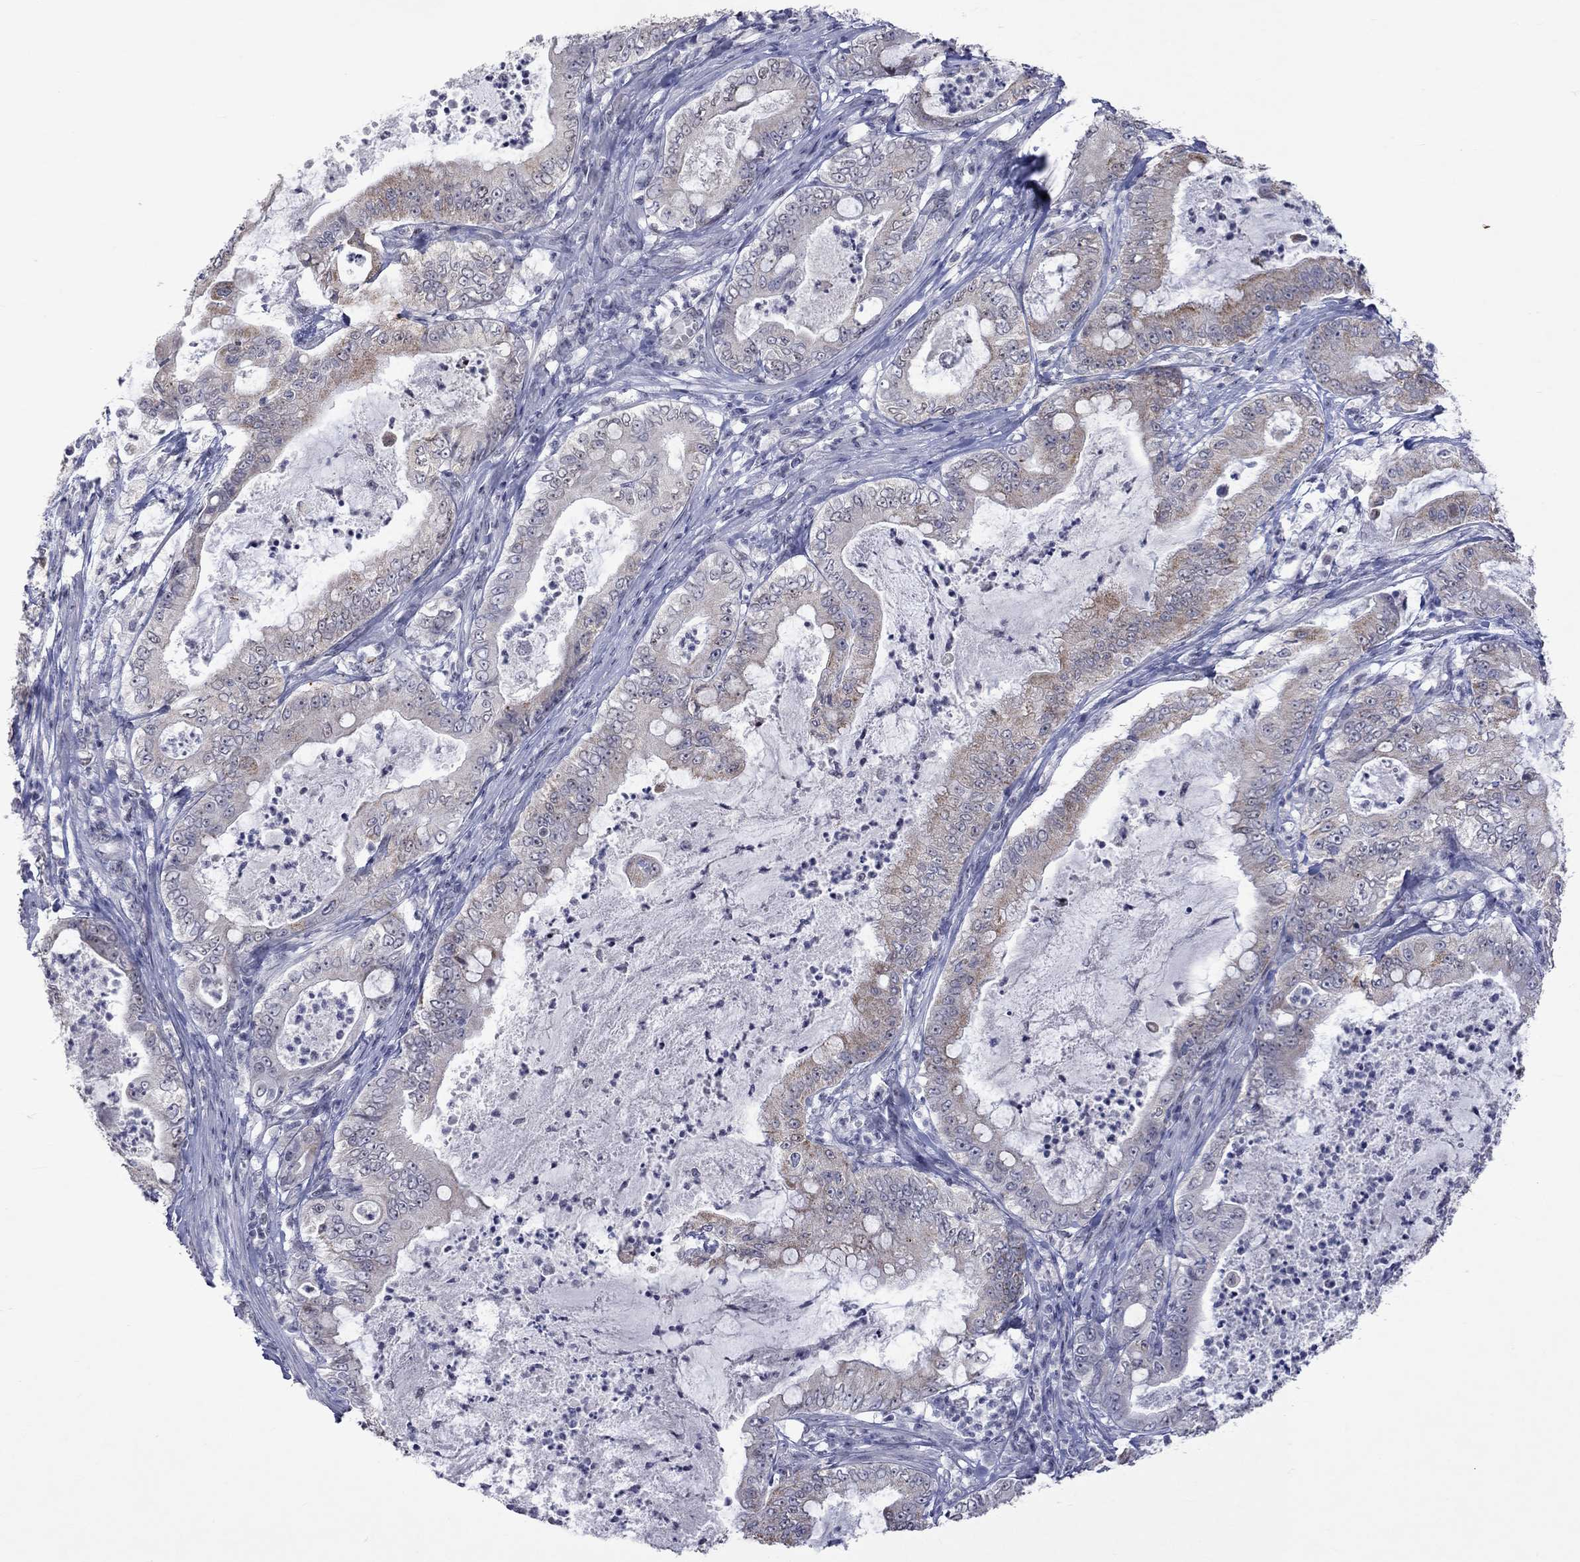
{"staining": {"intensity": "weak", "quantity": "<25%", "location": "cytoplasmic/membranous"}, "tissue": "pancreatic cancer", "cell_type": "Tumor cells", "image_type": "cancer", "snomed": [{"axis": "morphology", "description": "Adenocarcinoma, NOS"}, {"axis": "topography", "description": "Pancreas"}], "caption": "A histopathology image of adenocarcinoma (pancreatic) stained for a protein demonstrates no brown staining in tumor cells. Nuclei are stained in blue.", "gene": "TMEM143", "patient": {"sex": "male", "age": 71}}